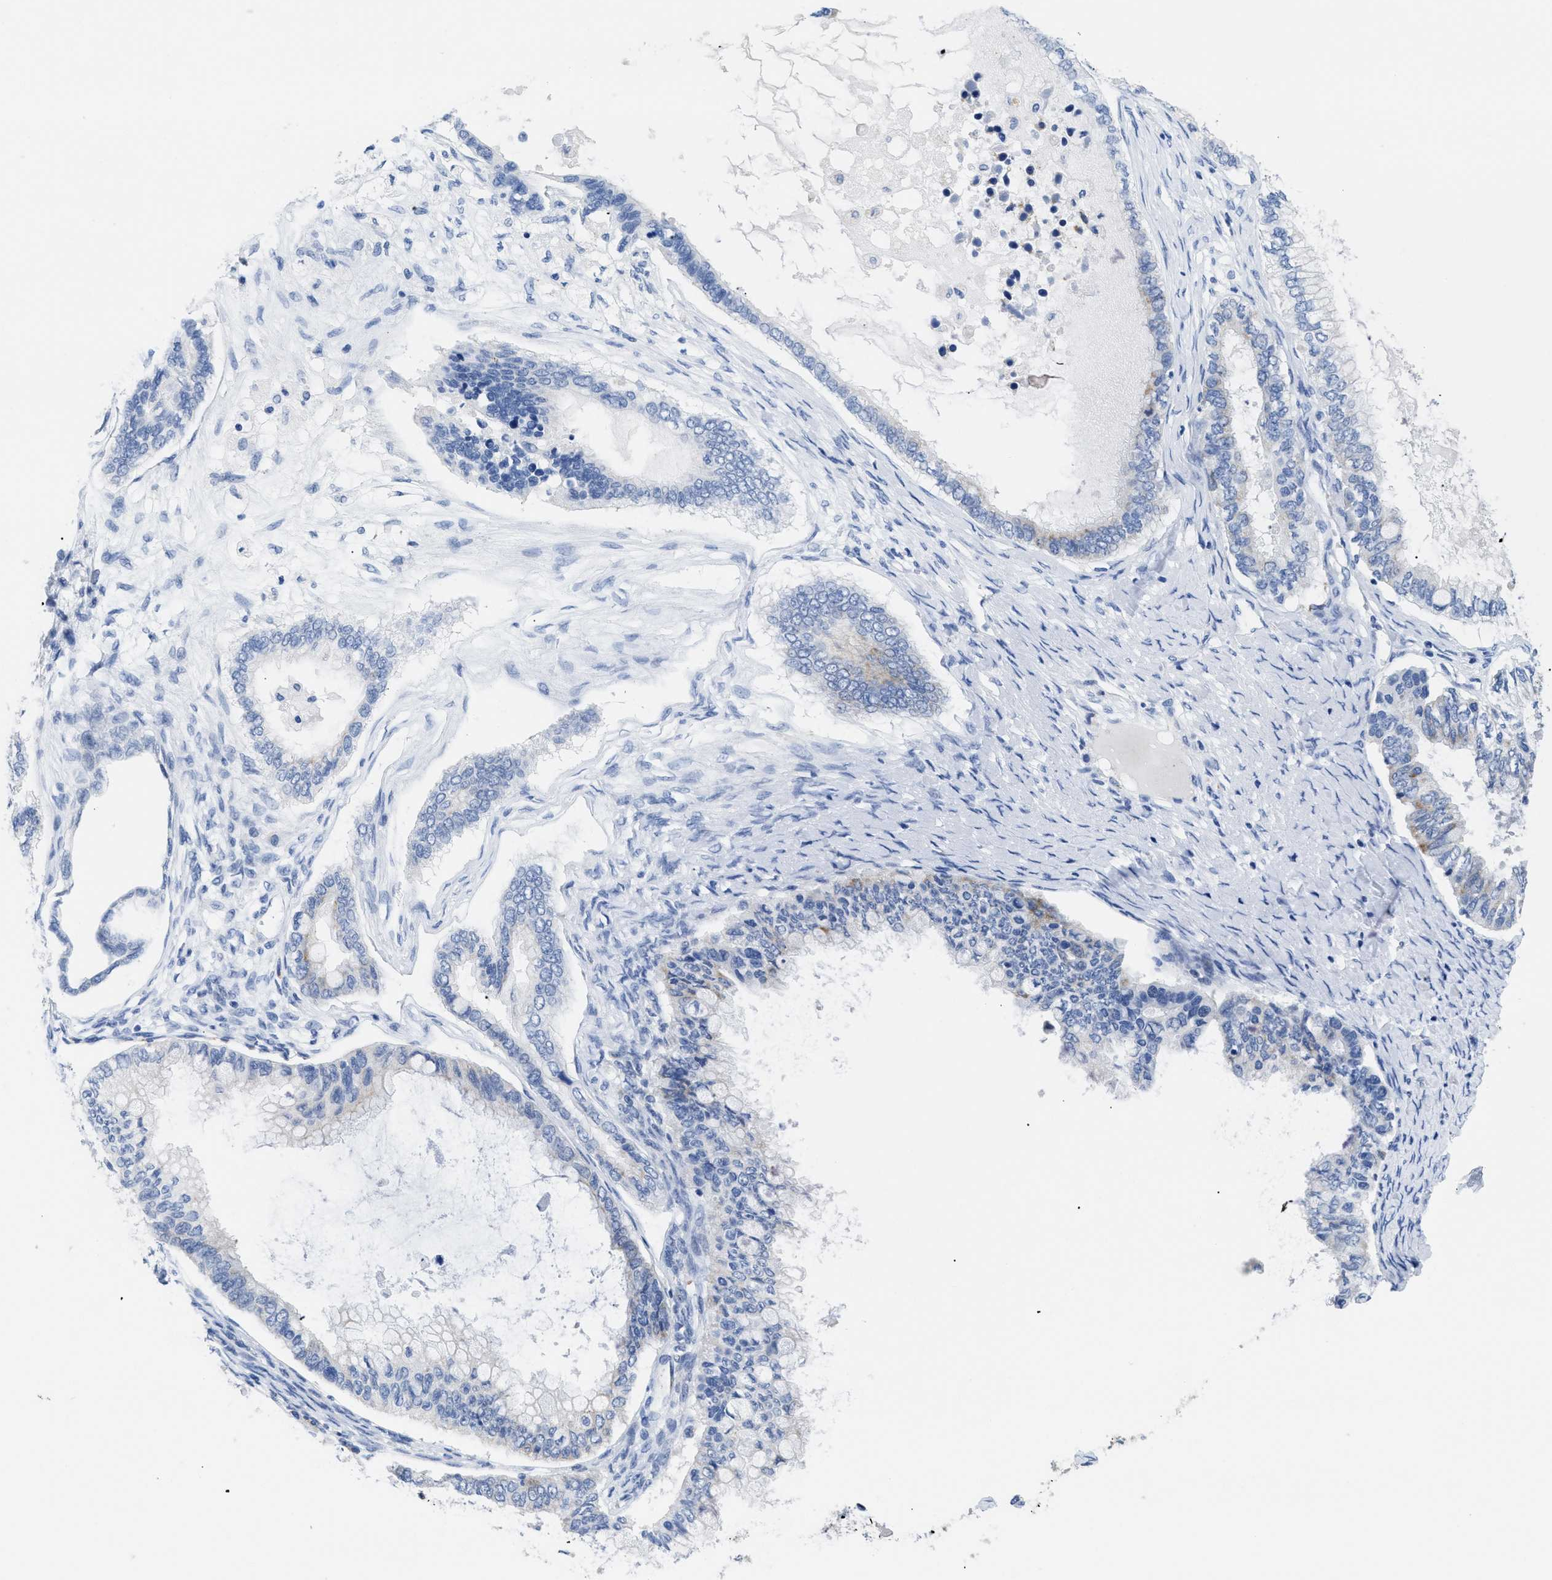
{"staining": {"intensity": "negative", "quantity": "none", "location": "none"}, "tissue": "ovarian cancer", "cell_type": "Tumor cells", "image_type": "cancer", "snomed": [{"axis": "morphology", "description": "Cystadenocarcinoma, mucinous, NOS"}, {"axis": "topography", "description": "Ovary"}], "caption": "Tumor cells are negative for protein expression in human ovarian cancer (mucinous cystadenocarcinoma).", "gene": "APOBEC2", "patient": {"sex": "female", "age": 80}}